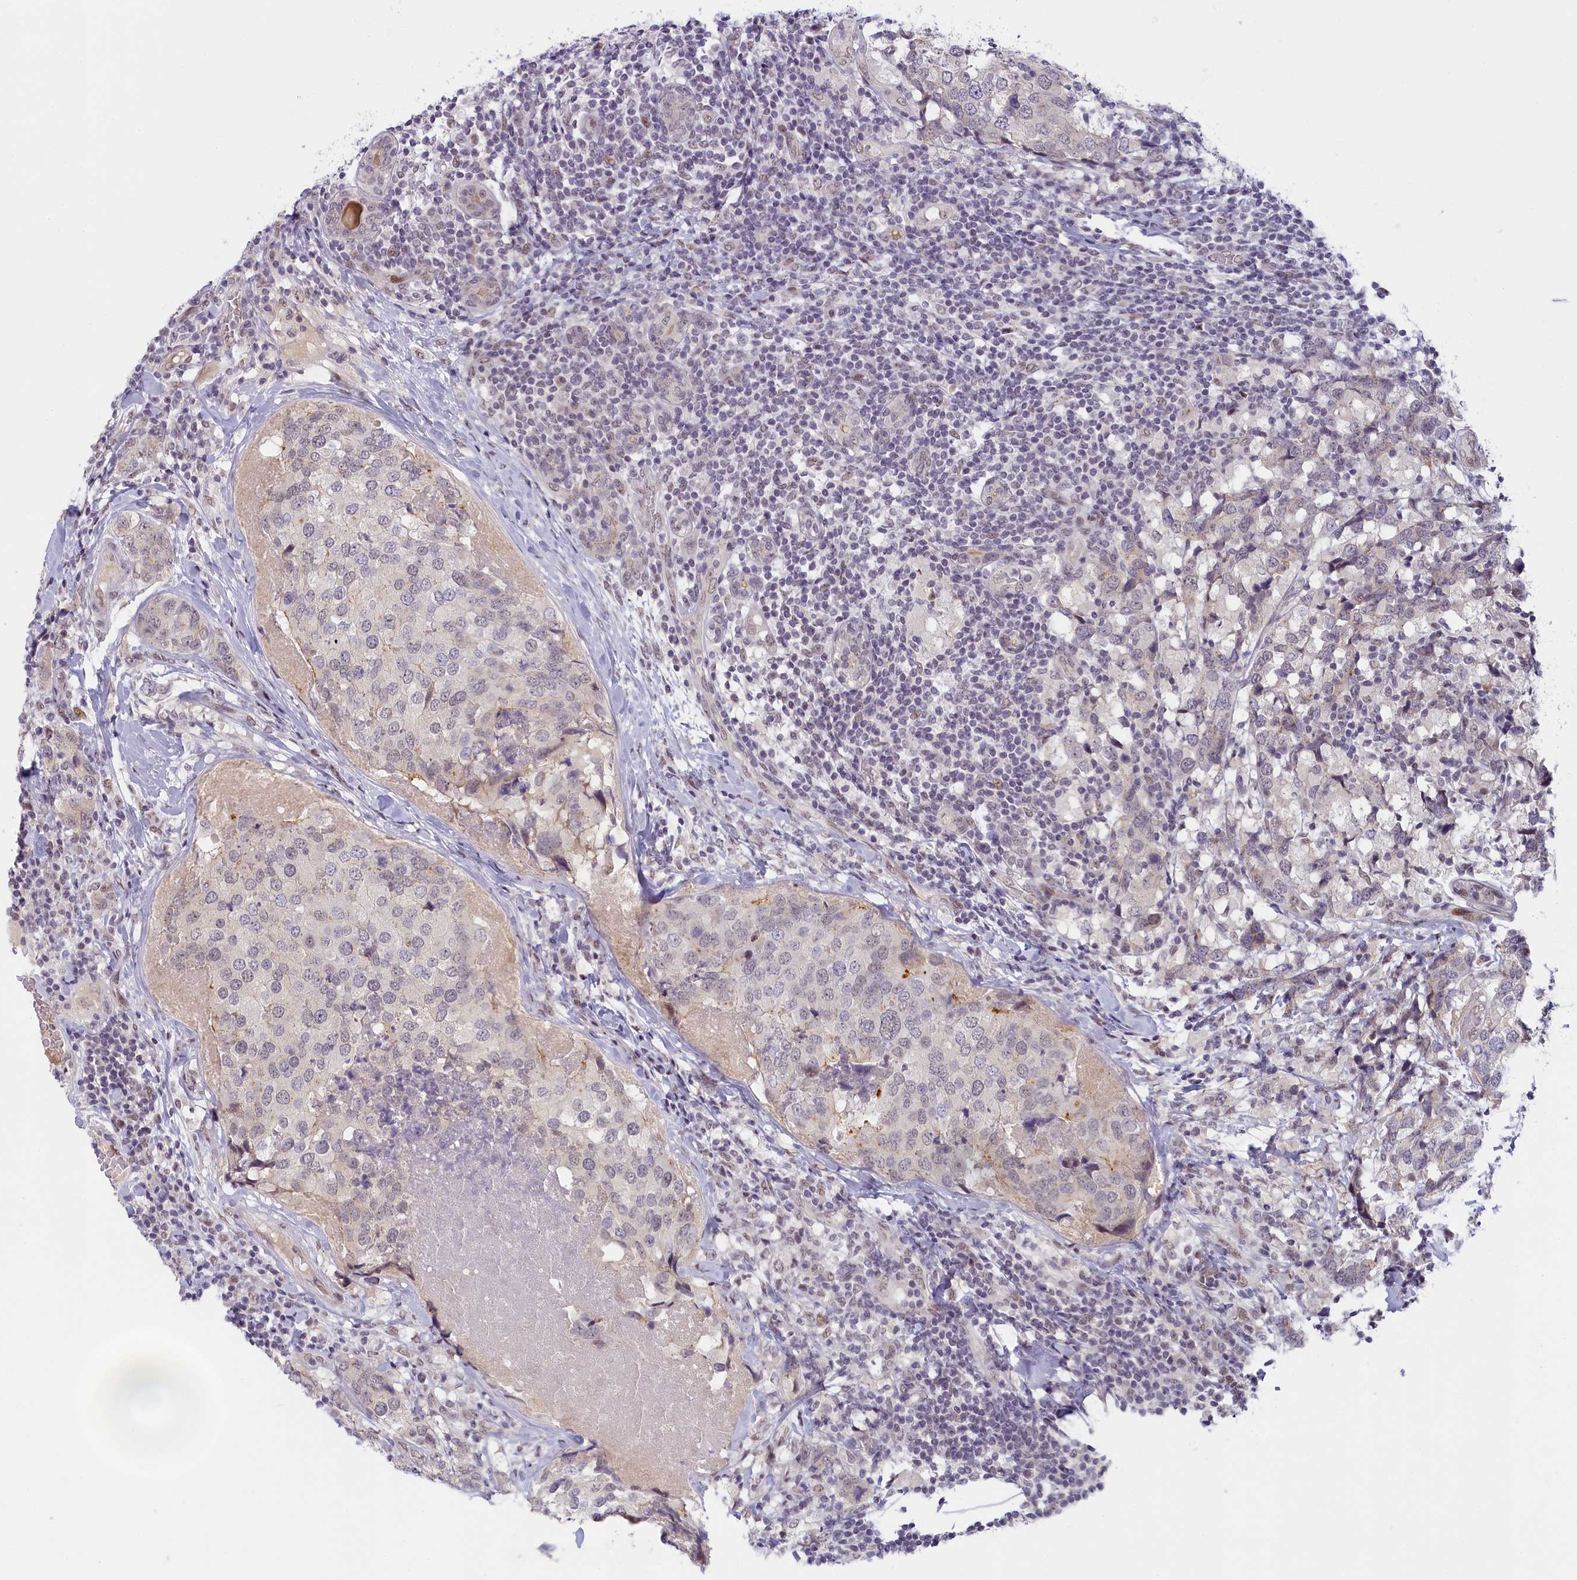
{"staining": {"intensity": "negative", "quantity": "none", "location": "none"}, "tissue": "breast cancer", "cell_type": "Tumor cells", "image_type": "cancer", "snomed": [{"axis": "morphology", "description": "Lobular carcinoma"}, {"axis": "topography", "description": "Breast"}], "caption": "Breast lobular carcinoma was stained to show a protein in brown. There is no significant positivity in tumor cells. The staining is performed using DAB brown chromogen with nuclei counter-stained in using hematoxylin.", "gene": "SEC31B", "patient": {"sex": "female", "age": 59}}